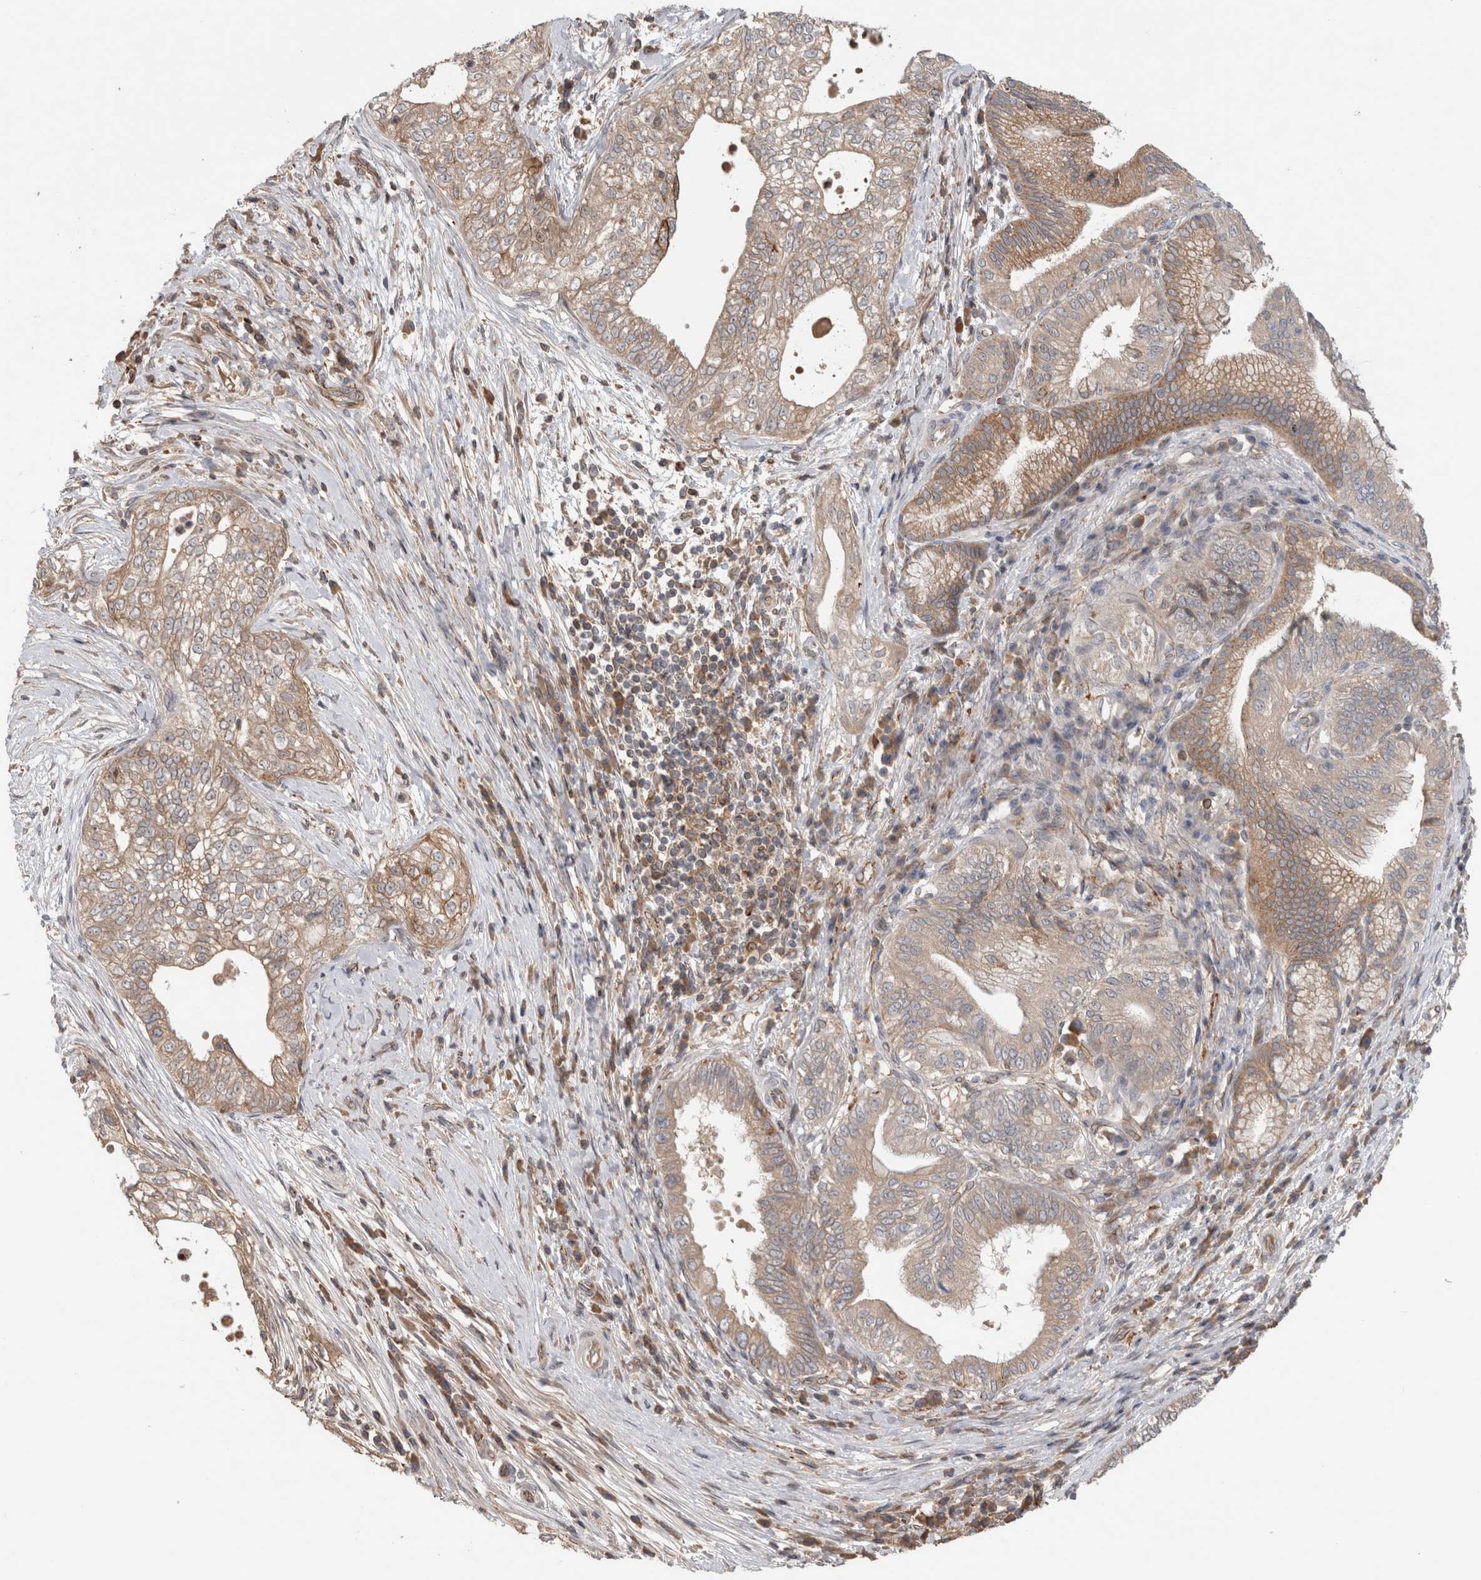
{"staining": {"intensity": "weak", "quantity": ">75%", "location": "cytoplasmic/membranous"}, "tissue": "pancreatic cancer", "cell_type": "Tumor cells", "image_type": "cancer", "snomed": [{"axis": "morphology", "description": "Adenocarcinoma, NOS"}, {"axis": "topography", "description": "Pancreas"}], "caption": "Immunohistochemistry (IHC) photomicrograph of neoplastic tissue: human pancreatic adenocarcinoma stained using immunohistochemistry demonstrates low levels of weak protein expression localized specifically in the cytoplasmic/membranous of tumor cells, appearing as a cytoplasmic/membranous brown color.", "gene": "TARBP1", "patient": {"sex": "male", "age": 72}}